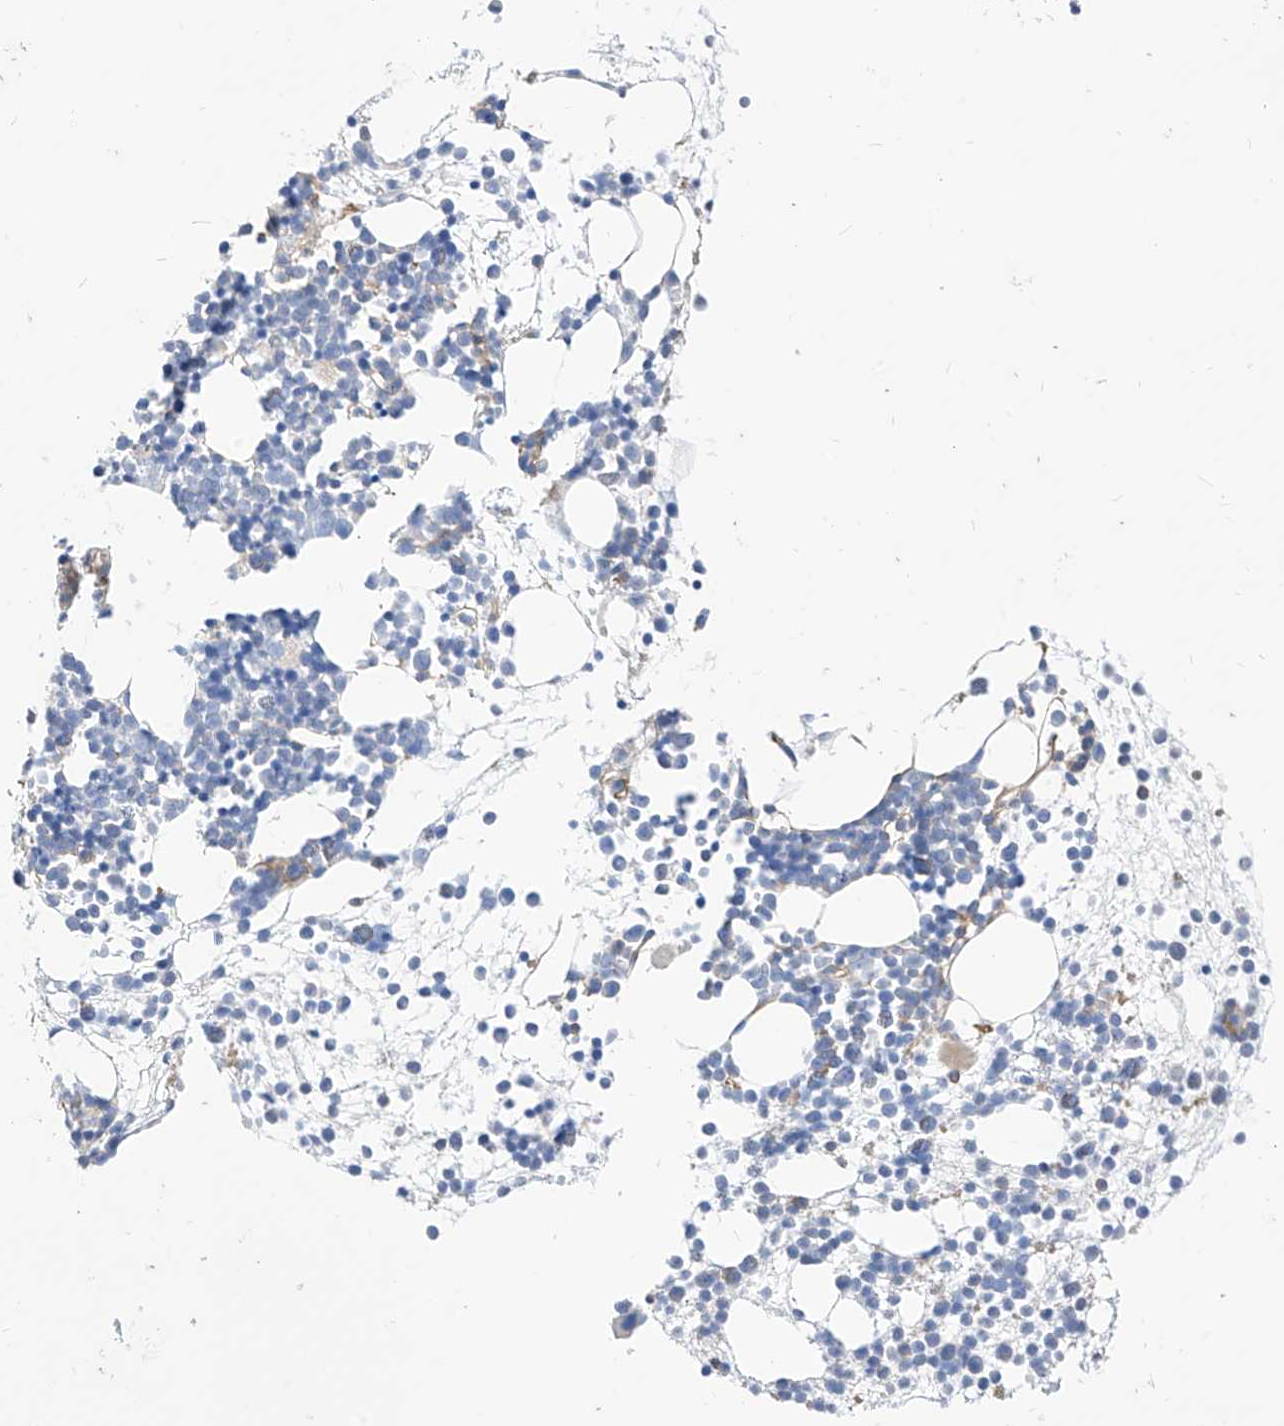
{"staining": {"intensity": "negative", "quantity": "none", "location": "none"}, "tissue": "bone marrow", "cell_type": "Hematopoietic cells", "image_type": "normal", "snomed": [{"axis": "morphology", "description": "Normal tissue, NOS"}, {"axis": "topography", "description": "Bone marrow"}], "caption": "Immunohistochemistry (IHC) photomicrograph of benign human bone marrow stained for a protein (brown), which exhibits no staining in hematopoietic cells.", "gene": "SCGB2A1", "patient": {"sex": "male", "age": 54}}